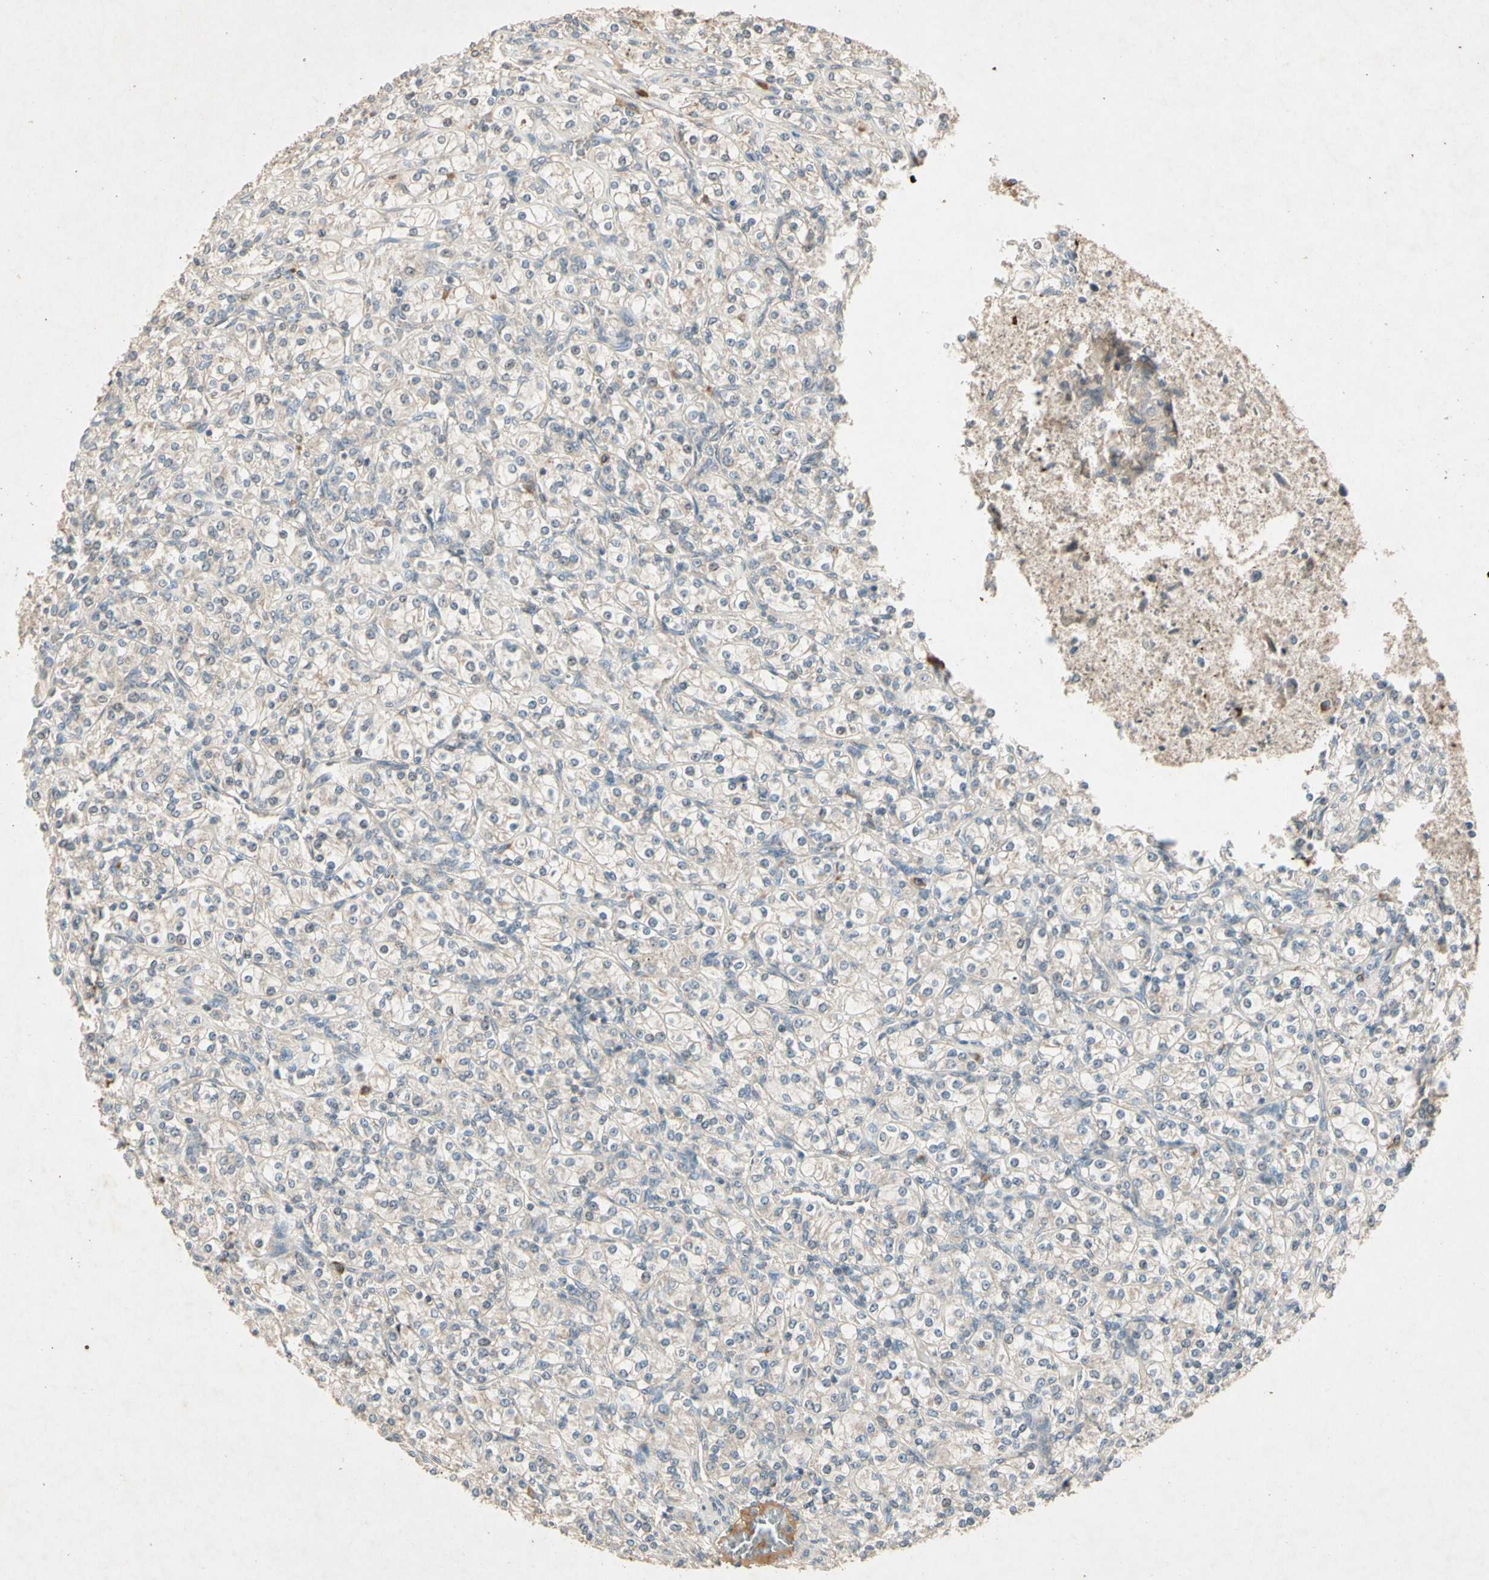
{"staining": {"intensity": "weak", "quantity": "<25%", "location": "cytoplasmic/membranous"}, "tissue": "renal cancer", "cell_type": "Tumor cells", "image_type": "cancer", "snomed": [{"axis": "morphology", "description": "Adenocarcinoma, NOS"}, {"axis": "topography", "description": "Kidney"}], "caption": "The image displays no significant positivity in tumor cells of renal cancer (adenocarcinoma).", "gene": "GPLD1", "patient": {"sex": "male", "age": 77}}